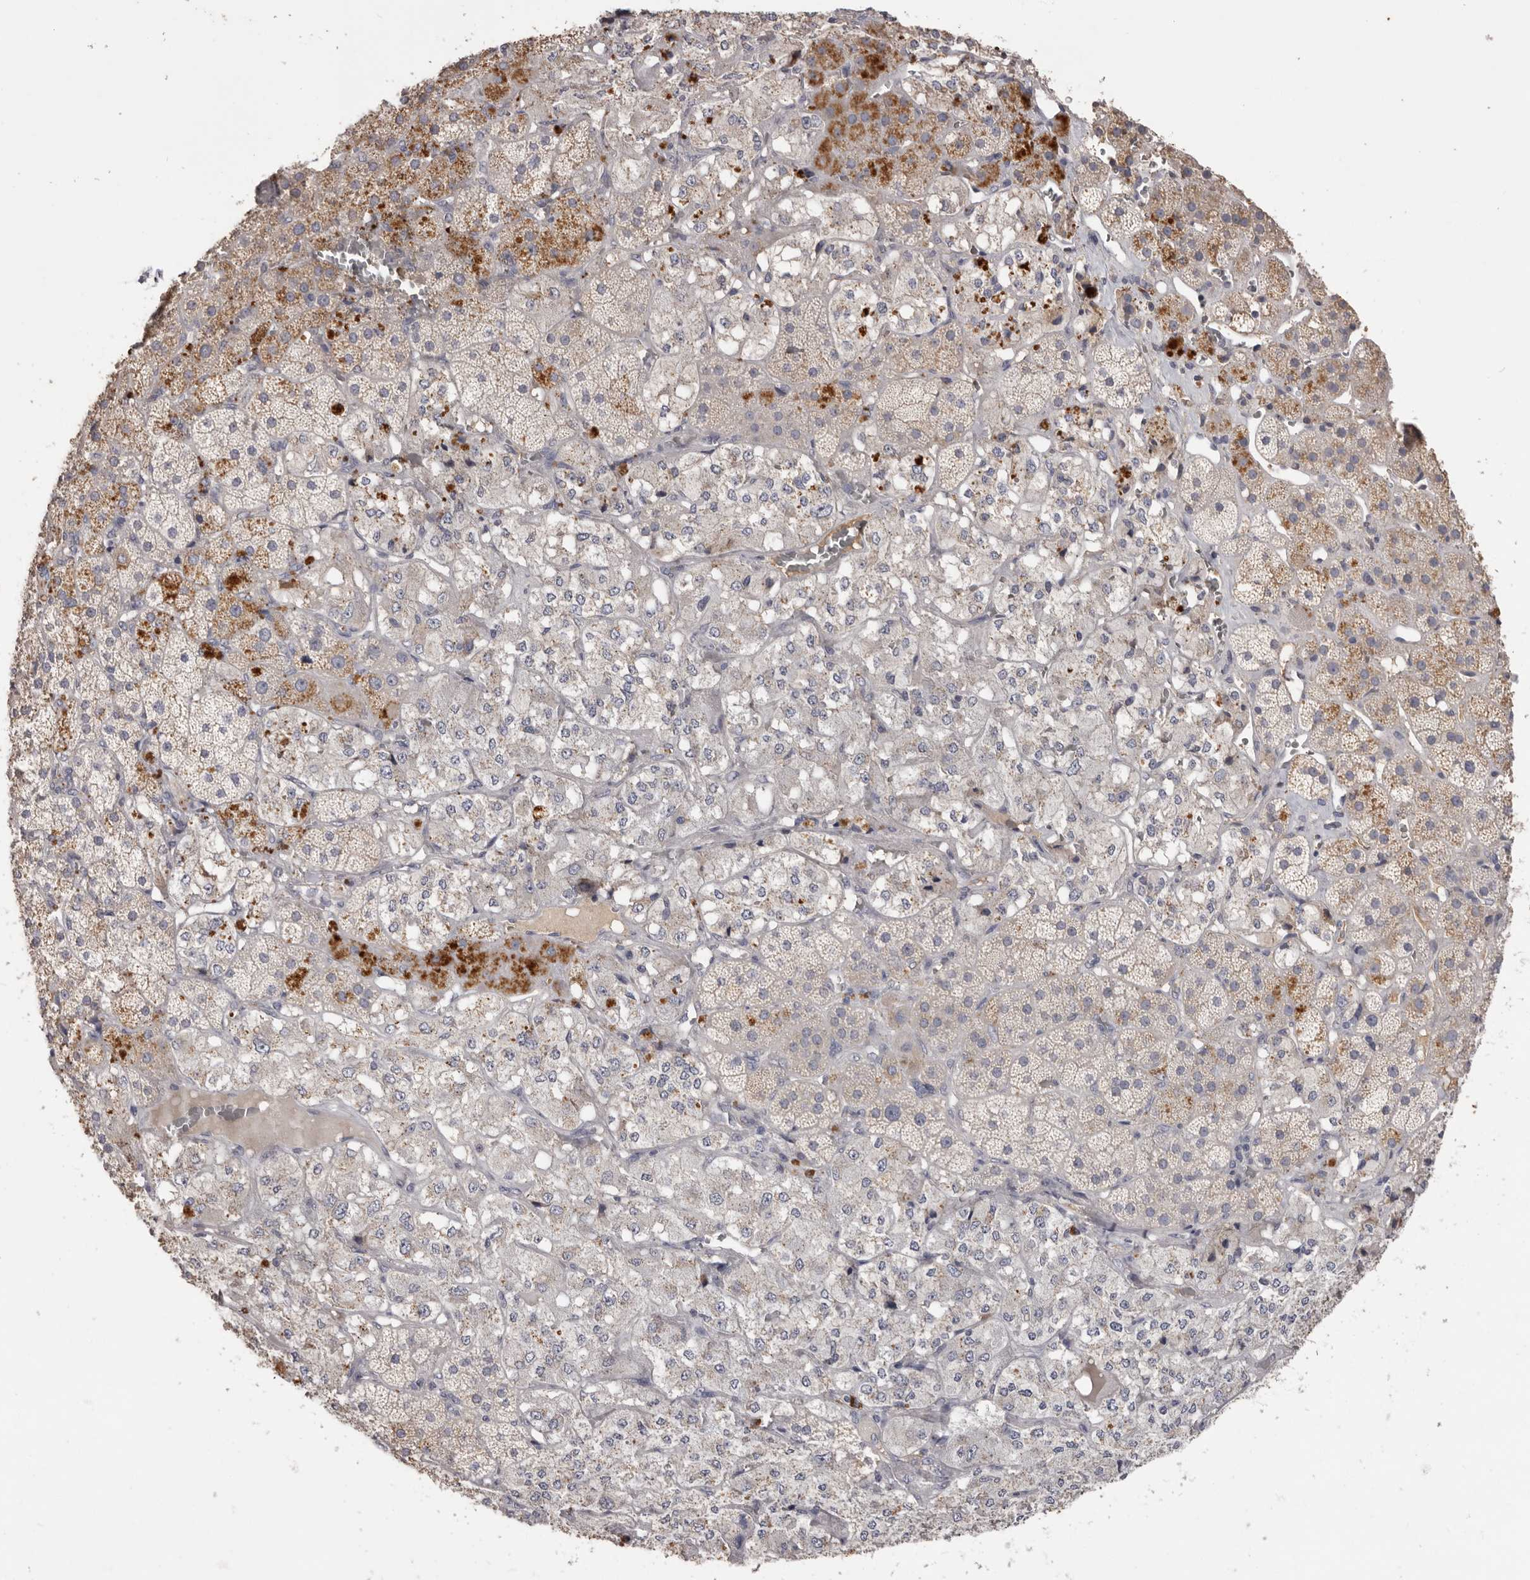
{"staining": {"intensity": "weak", "quantity": "<25%", "location": "cytoplasmic/membranous"}, "tissue": "adrenal gland", "cell_type": "Glandular cells", "image_type": "normal", "snomed": [{"axis": "morphology", "description": "Normal tissue, NOS"}, {"axis": "topography", "description": "Adrenal gland"}], "caption": "DAB immunohistochemical staining of benign human adrenal gland shows no significant positivity in glandular cells. Brightfield microscopy of immunohistochemistry stained with DAB (brown) and hematoxylin (blue), captured at high magnification.", "gene": "HCAR2", "patient": {"sex": "male", "age": 57}}